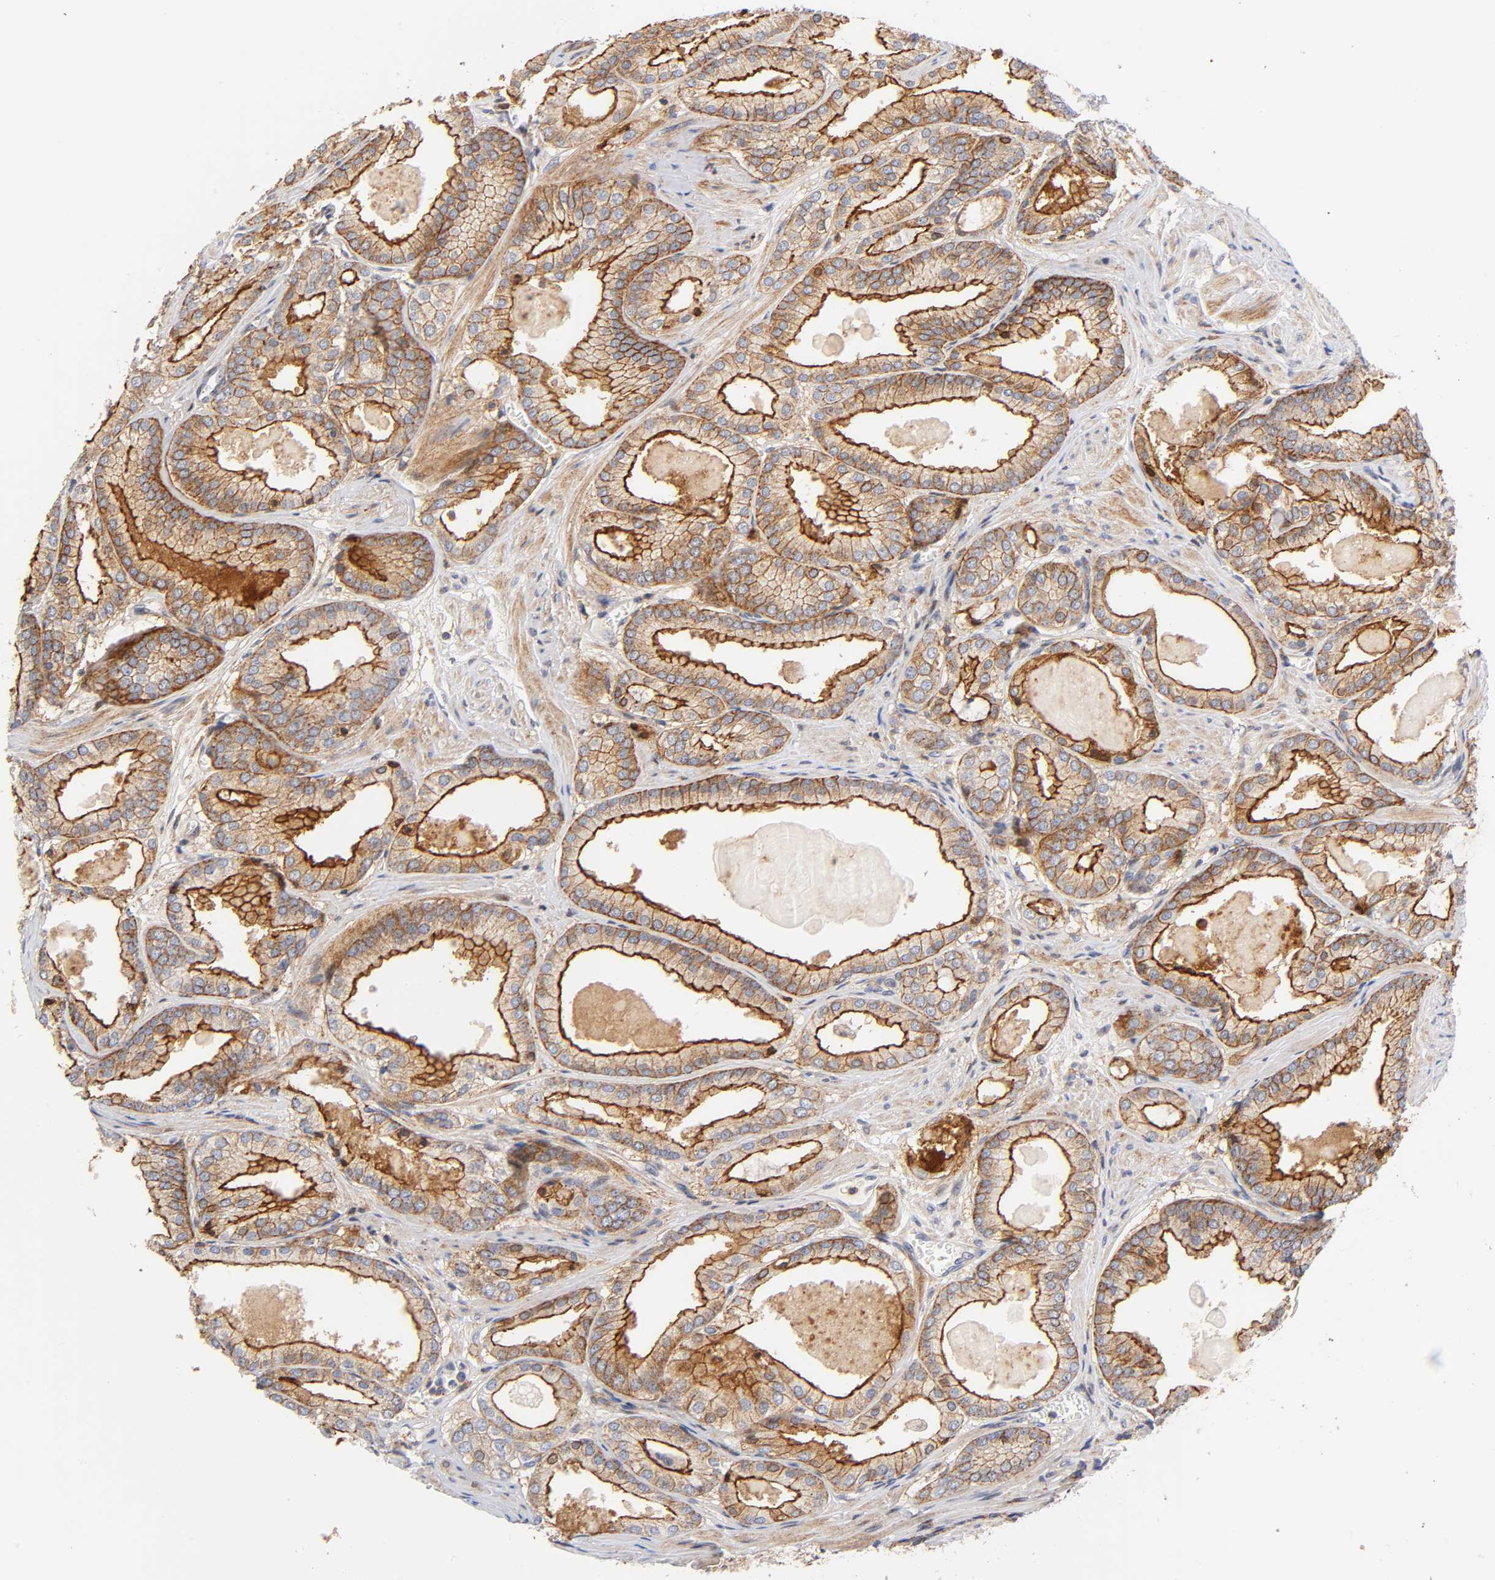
{"staining": {"intensity": "moderate", "quantity": ">75%", "location": "cytoplasmic/membranous,nuclear"}, "tissue": "prostate cancer", "cell_type": "Tumor cells", "image_type": "cancer", "snomed": [{"axis": "morphology", "description": "Adenocarcinoma, High grade"}, {"axis": "topography", "description": "Prostate"}], "caption": "The image exhibits a brown stain indicating the presence of a protein in the cytoplasmic/membranous and nuclear of tumor cells in high-grade adenocarcinoma (prostate).", "gene": "ANXA7", "patient": {"sex": "male", "age": 61}}